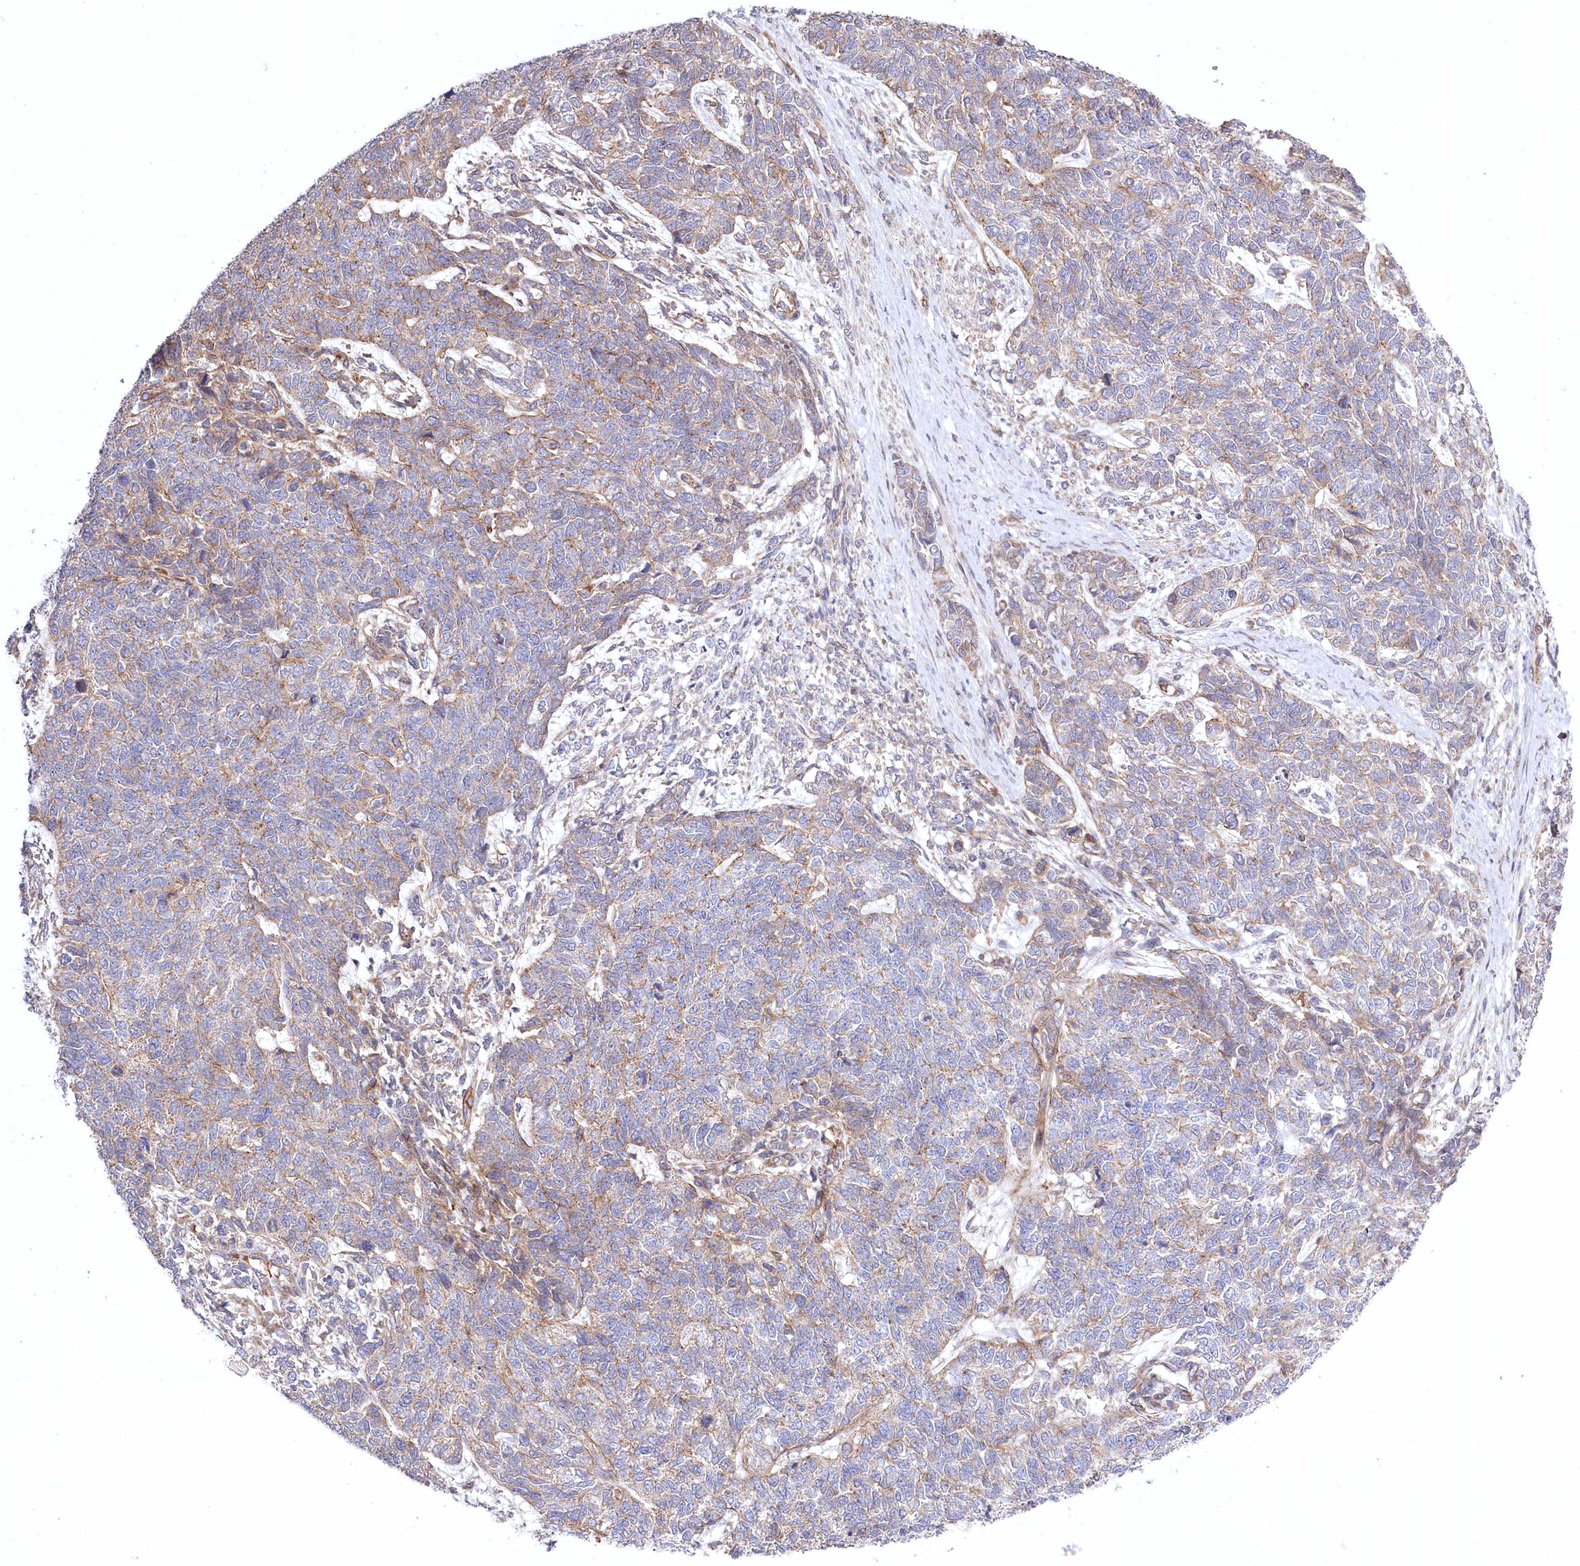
{"staining": {"intensity": "weak", "quantity": "25%-75%", "location": "cytoplasmic/membranous"}, "tissue": "cervical cancer", "cell_type": "Tumor cells", "image_type": "cancer", "snomed": [{"axis": "morphology", "description": "Squamous cell carcinoma, NOS"}, {"axis": "topography", "description": "Cervix"}], "caption": "Human squamous cell carcinoma (cervical) stained with a brown dye shows weak cytoplasmic/membranous positive expression in about 25%-75% of tumor cells.", "gene": "TRUB1", "patient": {"sex": "female", "age": 63}}